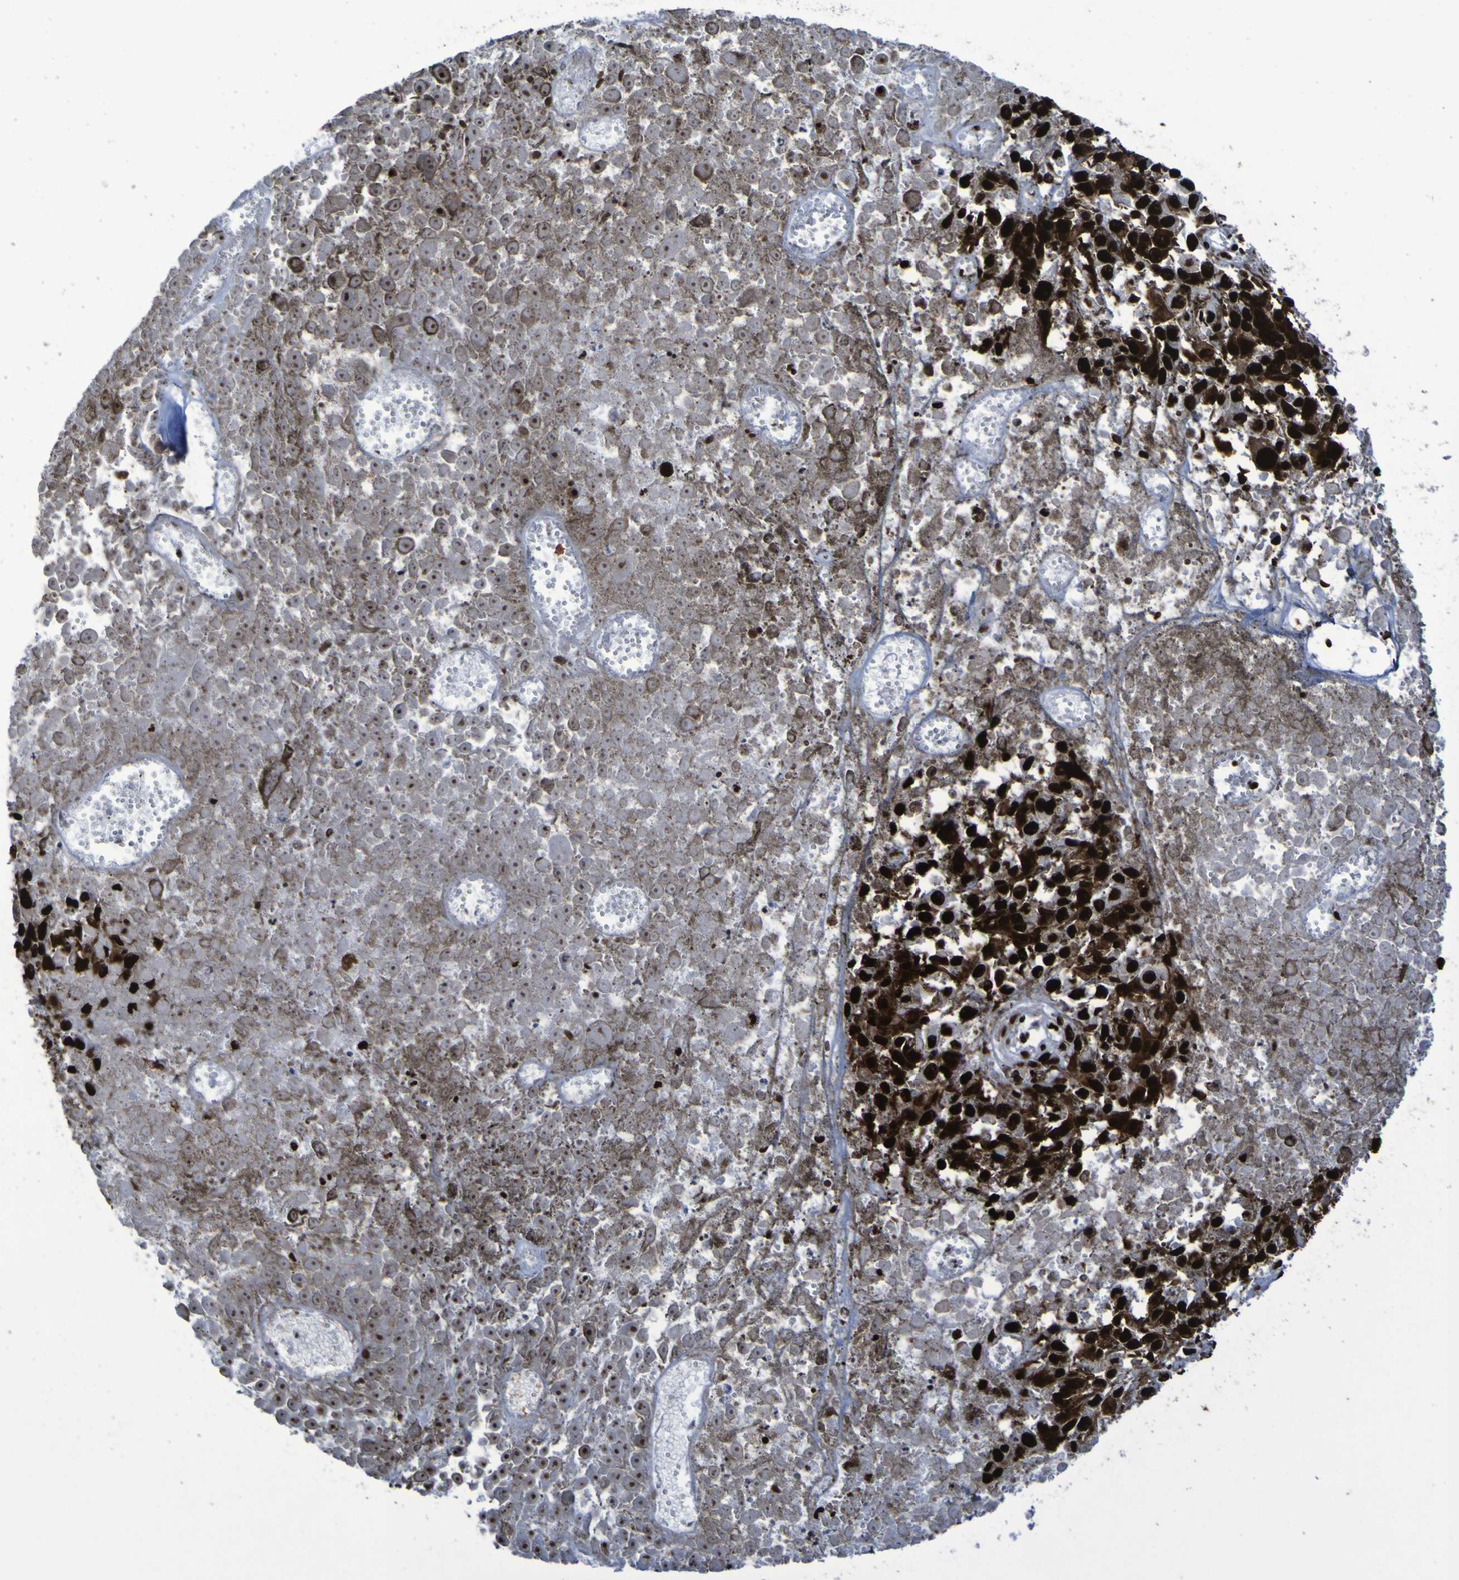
{"staining": {"intensity": "strong", "quantity": ">75%", "location": "nuclear"}, "tissue": "melanoma", "cell_type": "Tumor cells", "image_type": "cancer", "snomed": [{"axis": "morphology", "description": "Malignant melanoma, Metastatic site"}, {"axis": "topography", "description": "Lymph node"}], "caption": "Protein positivity by immunohistochemistry (IHC) reveals strong nuclear positivity in approximately >75% of tumor cells in malignant melanoma (metastatic site). (IHC, brightfield microscopy, high magnification).", "gene": "NPM1", "patient": {"sex": "male", "age": 59}}